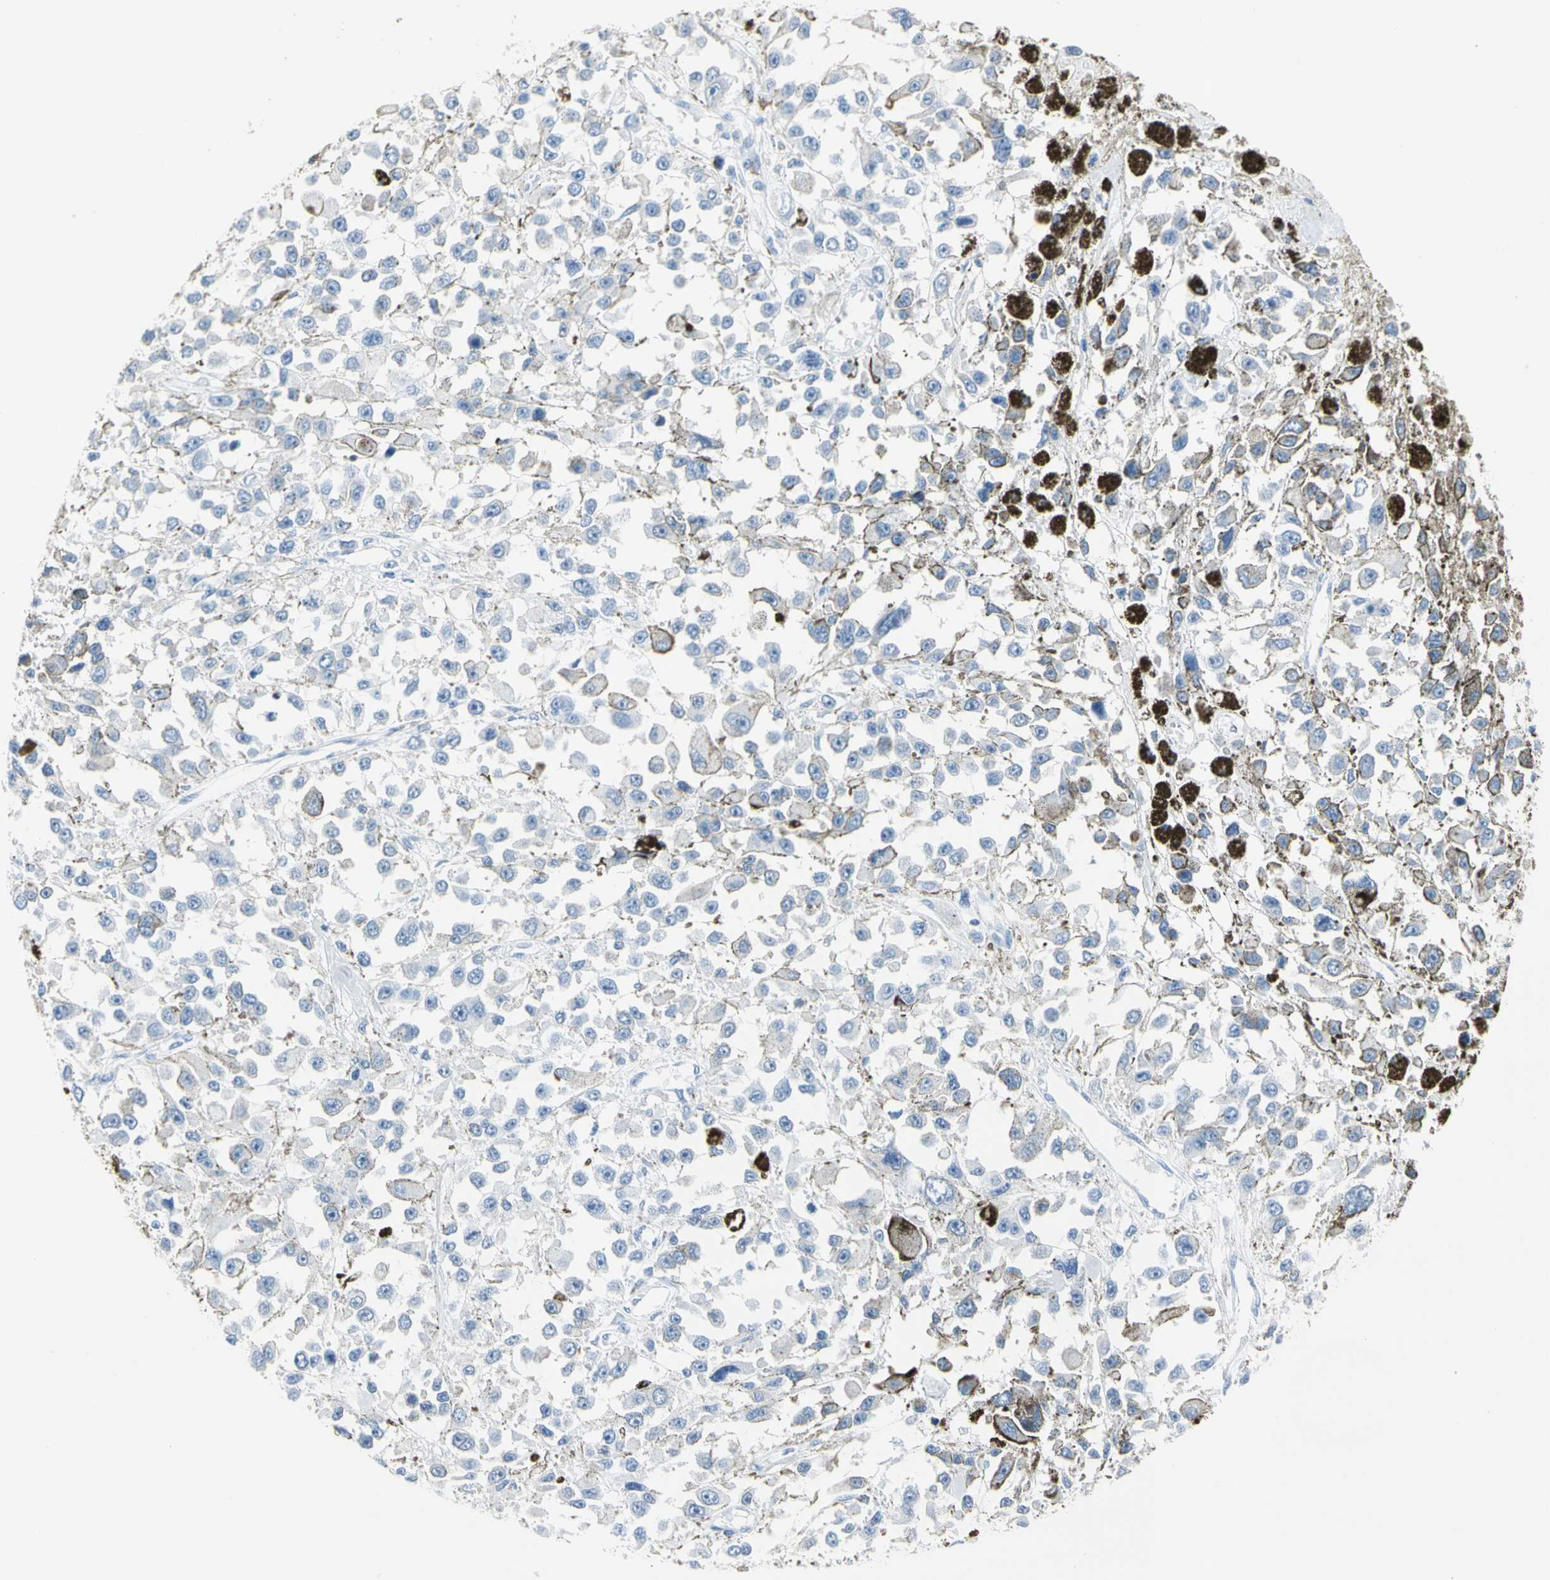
{"staining": {"intensity": "negative", "quantity": "none", "location": "none"}, "tissue": "melanoma", "cell_type": "Tumor cells", "image_type": "cancer", "snomed": [{"axis": "morphology", "description": "Malignant melanoma, Metastatic site"}, {"axis": "topography", "description": "Lymph node"}], "caption": "The micrograph demonstrates no significant staining in tumor cells of melanoma.", "gene": "TPO", "patient": {"sex": "male", "age": 59}}